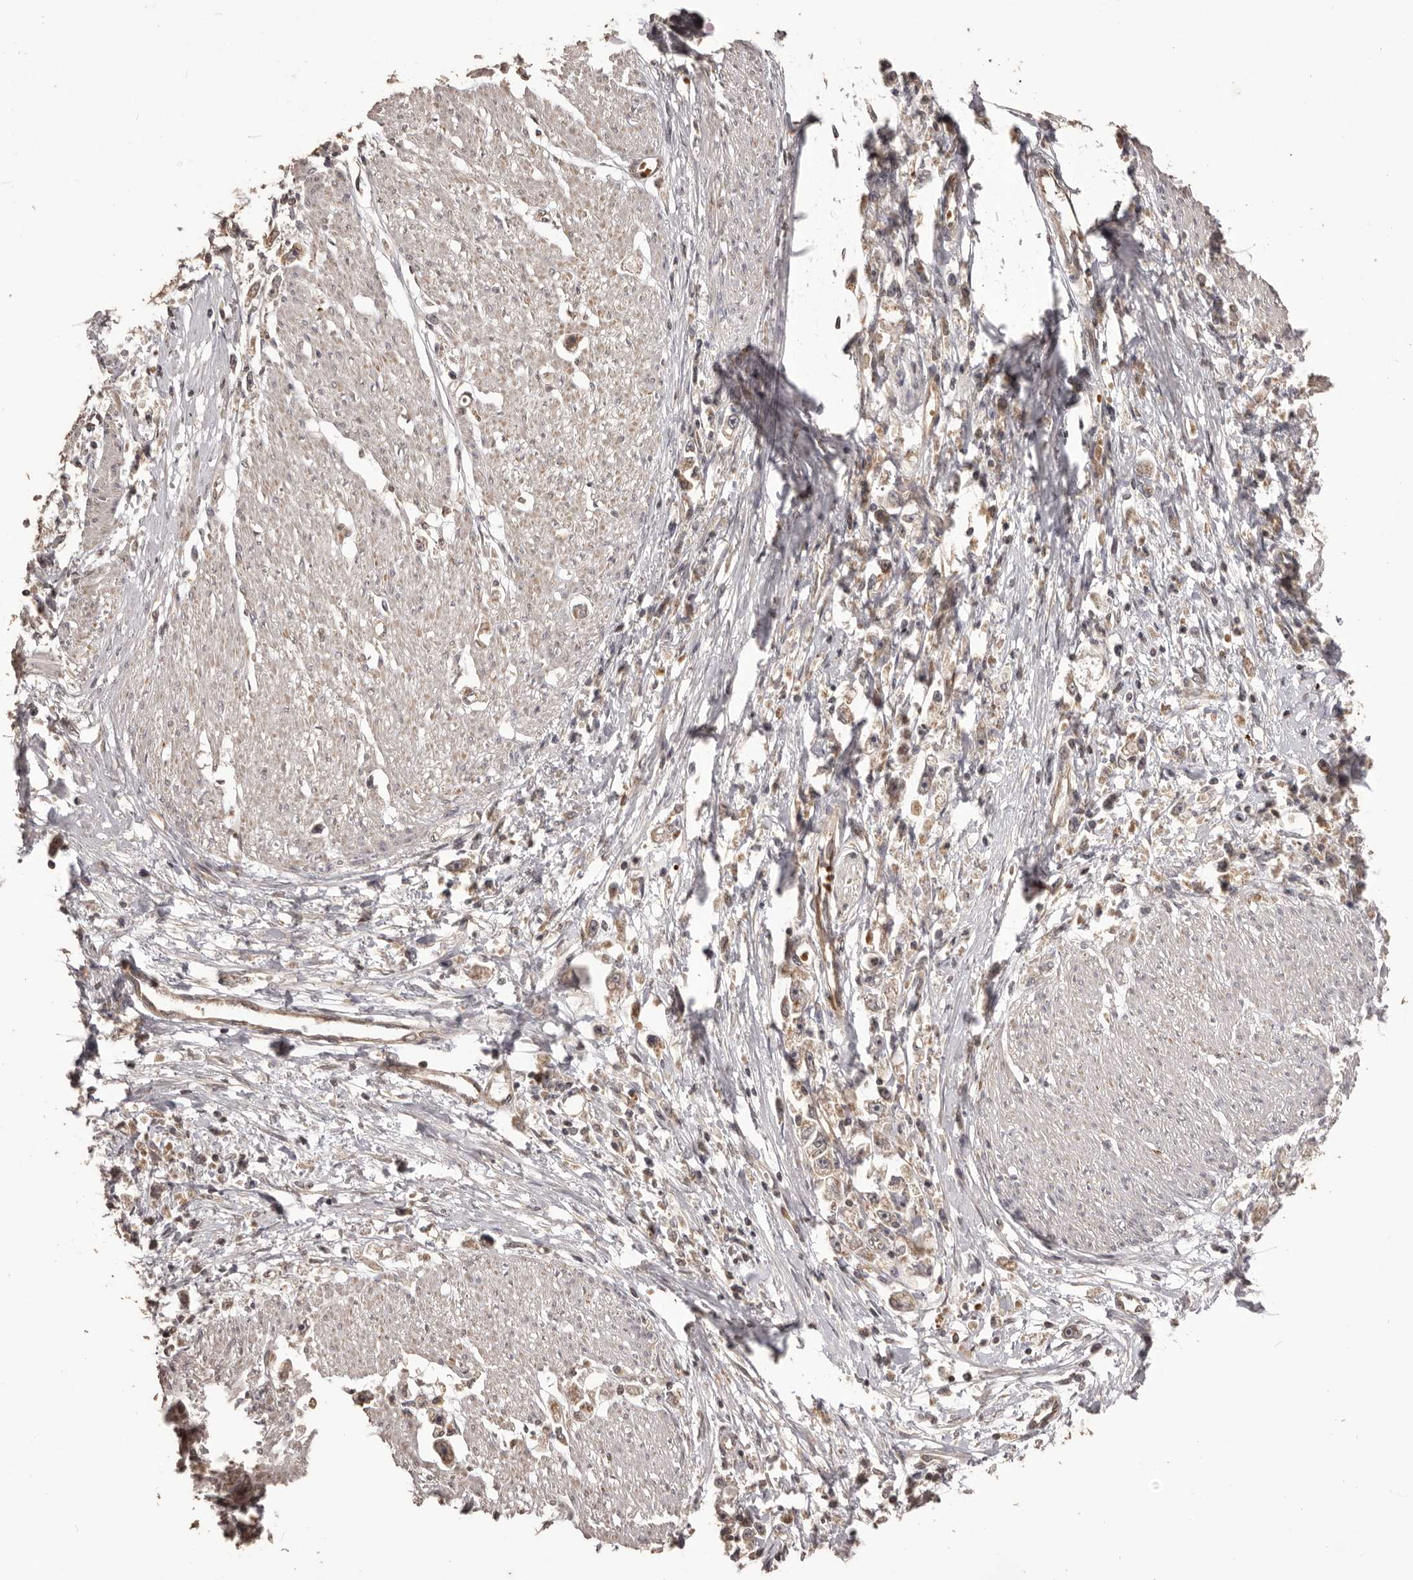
{"staining": {"intensity": "weak", "quantity": "25%-75%", "location": "cytoplasmic/membranous"}, "tissue": "stomach cancer", "cell_type": "Tumor cells", "image_type": "cancer", "snomed": [{"axis": "morphology", "description": "Adenocarcinoma, NOS"}, {"axis": "topography", "description": "Stomach"}], "caption": "Immunohistochemical staining of stomach cancer exhibits weak cytoplasmic/membranous protein expression in about 25%-75% of tumor cells. The staining was performed using DAB to visualize the protein expression in brown, while the nuclei were stained in blue with hematoxylin (Magnification: 20x).", "gene": "QRSL1", "patient": {"sex": "female", "age": 59}}